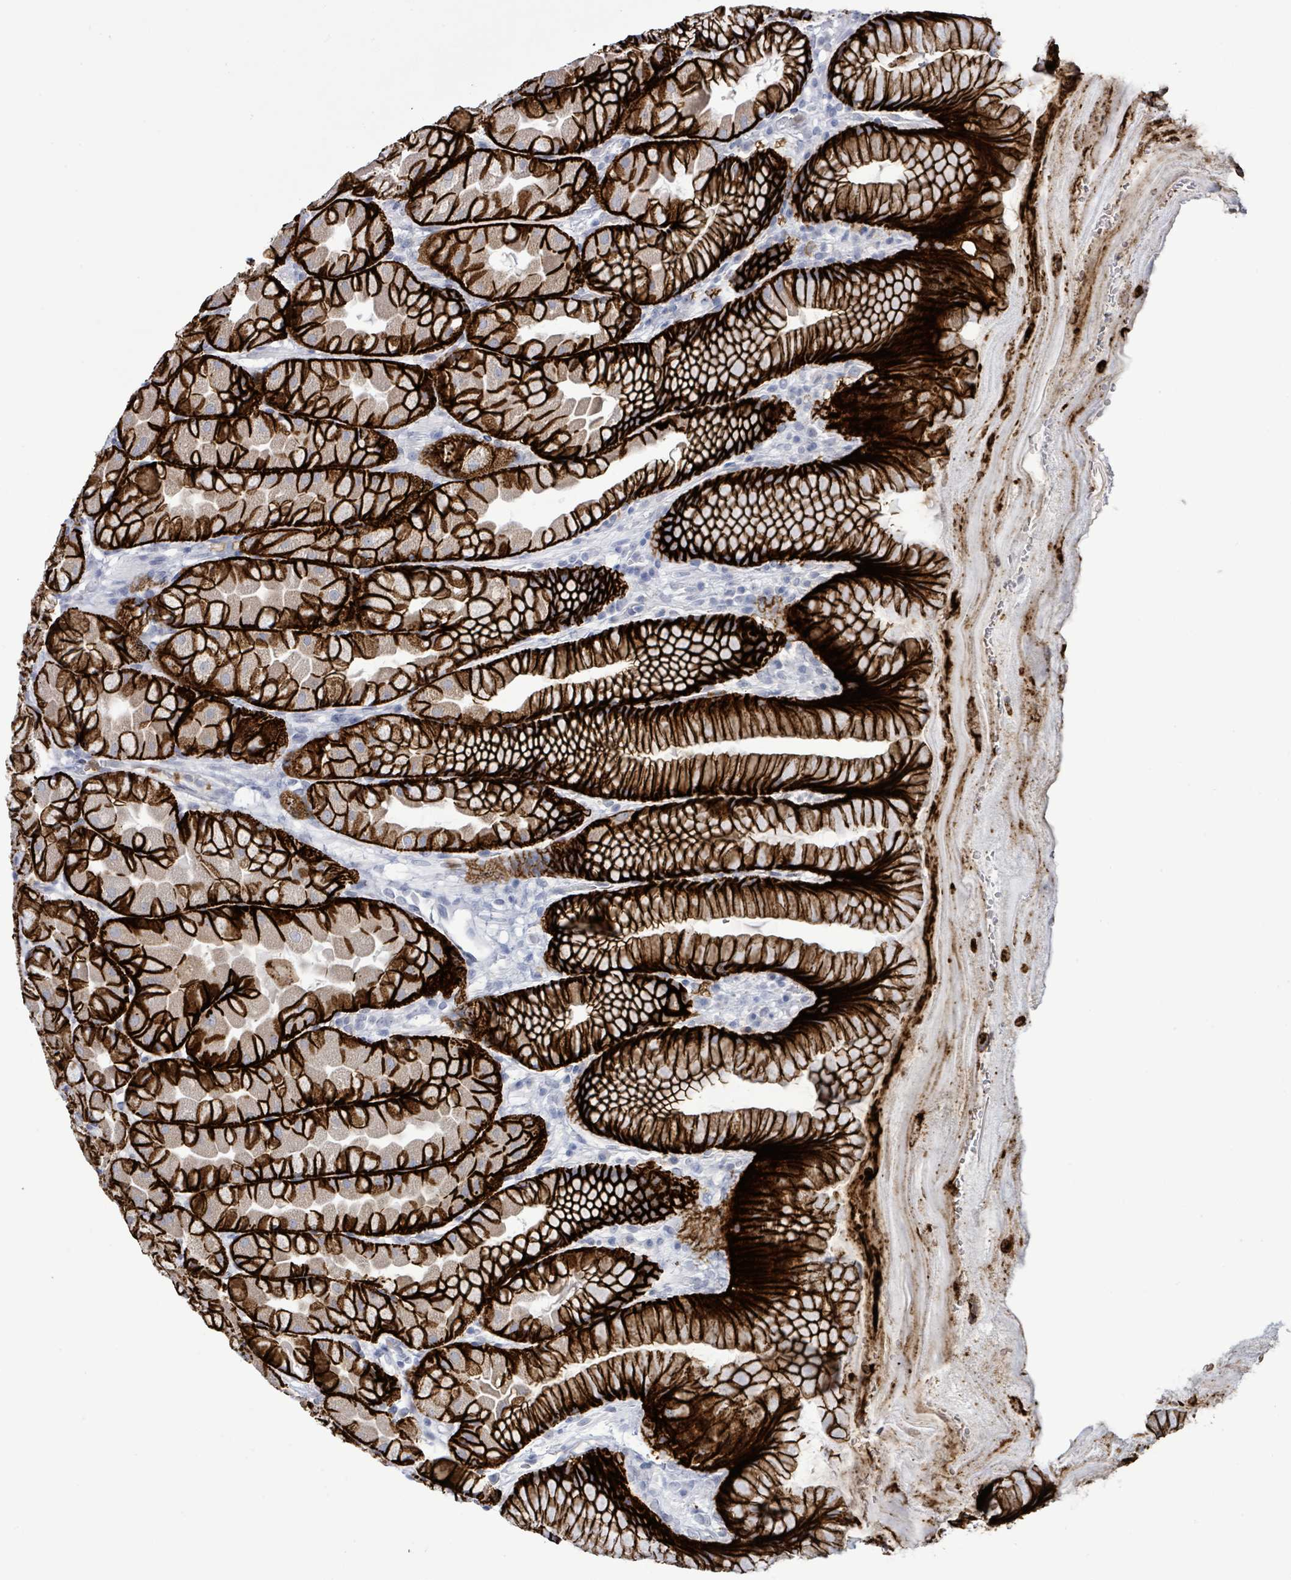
{"staining": {"intensity": "strong", "quantity": ">75%", "location": "cytoplasmic/membranous"}, "tissue": "stomach", "cell_type": "Glandular cells", "image_type": "normal", "snomed": [{"axis": "morphology", "description": "Normal tissue, NOS"}, {"axis": "topography", "description": "Stomach"}], "caption": "DAB immunohistochemical staining of normal stomach demonstrates strong cytoplasmic/membranous protein staining in approximately >75% of glandular cells. The staining is performed using DAB (3,3'-diaminobenzidine) brown chromogen to label protein expression. The nuclei are counter-stained blue using hematoxylin.", "gene": "LCLAT1", "patient": {"sex": "male", "age": 57}}